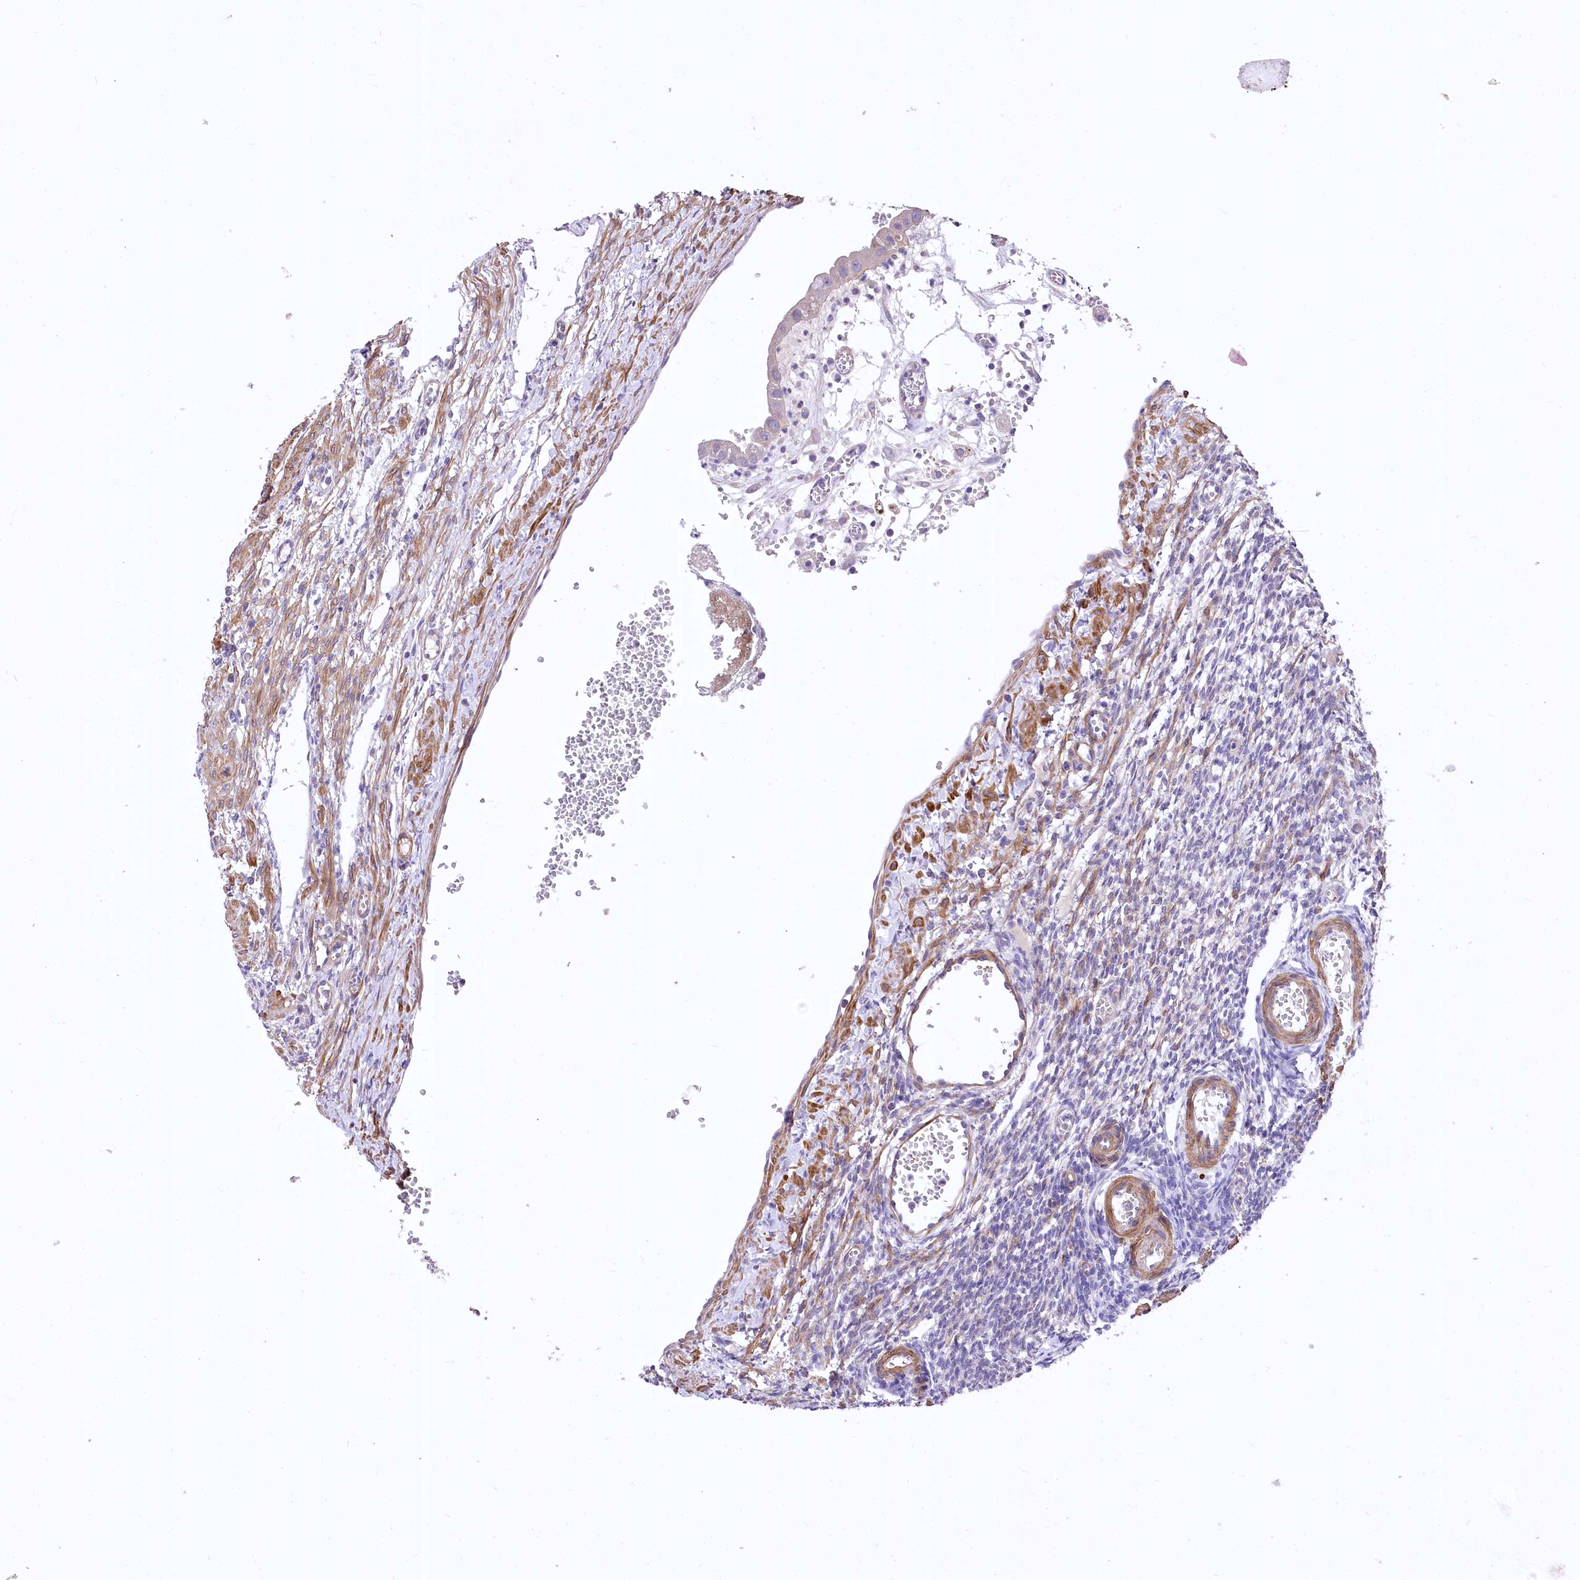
{"staining": {"intensity": "moderate", "quantity": "<25%", "location": "cytoplasmic/membranous"}, "tissue": "ovary", "cell_type": "Ovarian stroma cells", "image_type": "normal", "snomed": [{"axis": "morphology", "description": "Normal tissue, NOS"}, {"axis": "morphology", "description": "Cyst, NOS"}, {"axis": "topography", "description": "Ovary"}], "caption": "Brown immunohistochemical staining in unremarkable human ovary displays moderate cytoplasmic/membranous expression in about <25% of ovarian stroma cells.", "gene": "RDH16", "patient": {"sex": "female", "age": 33}}